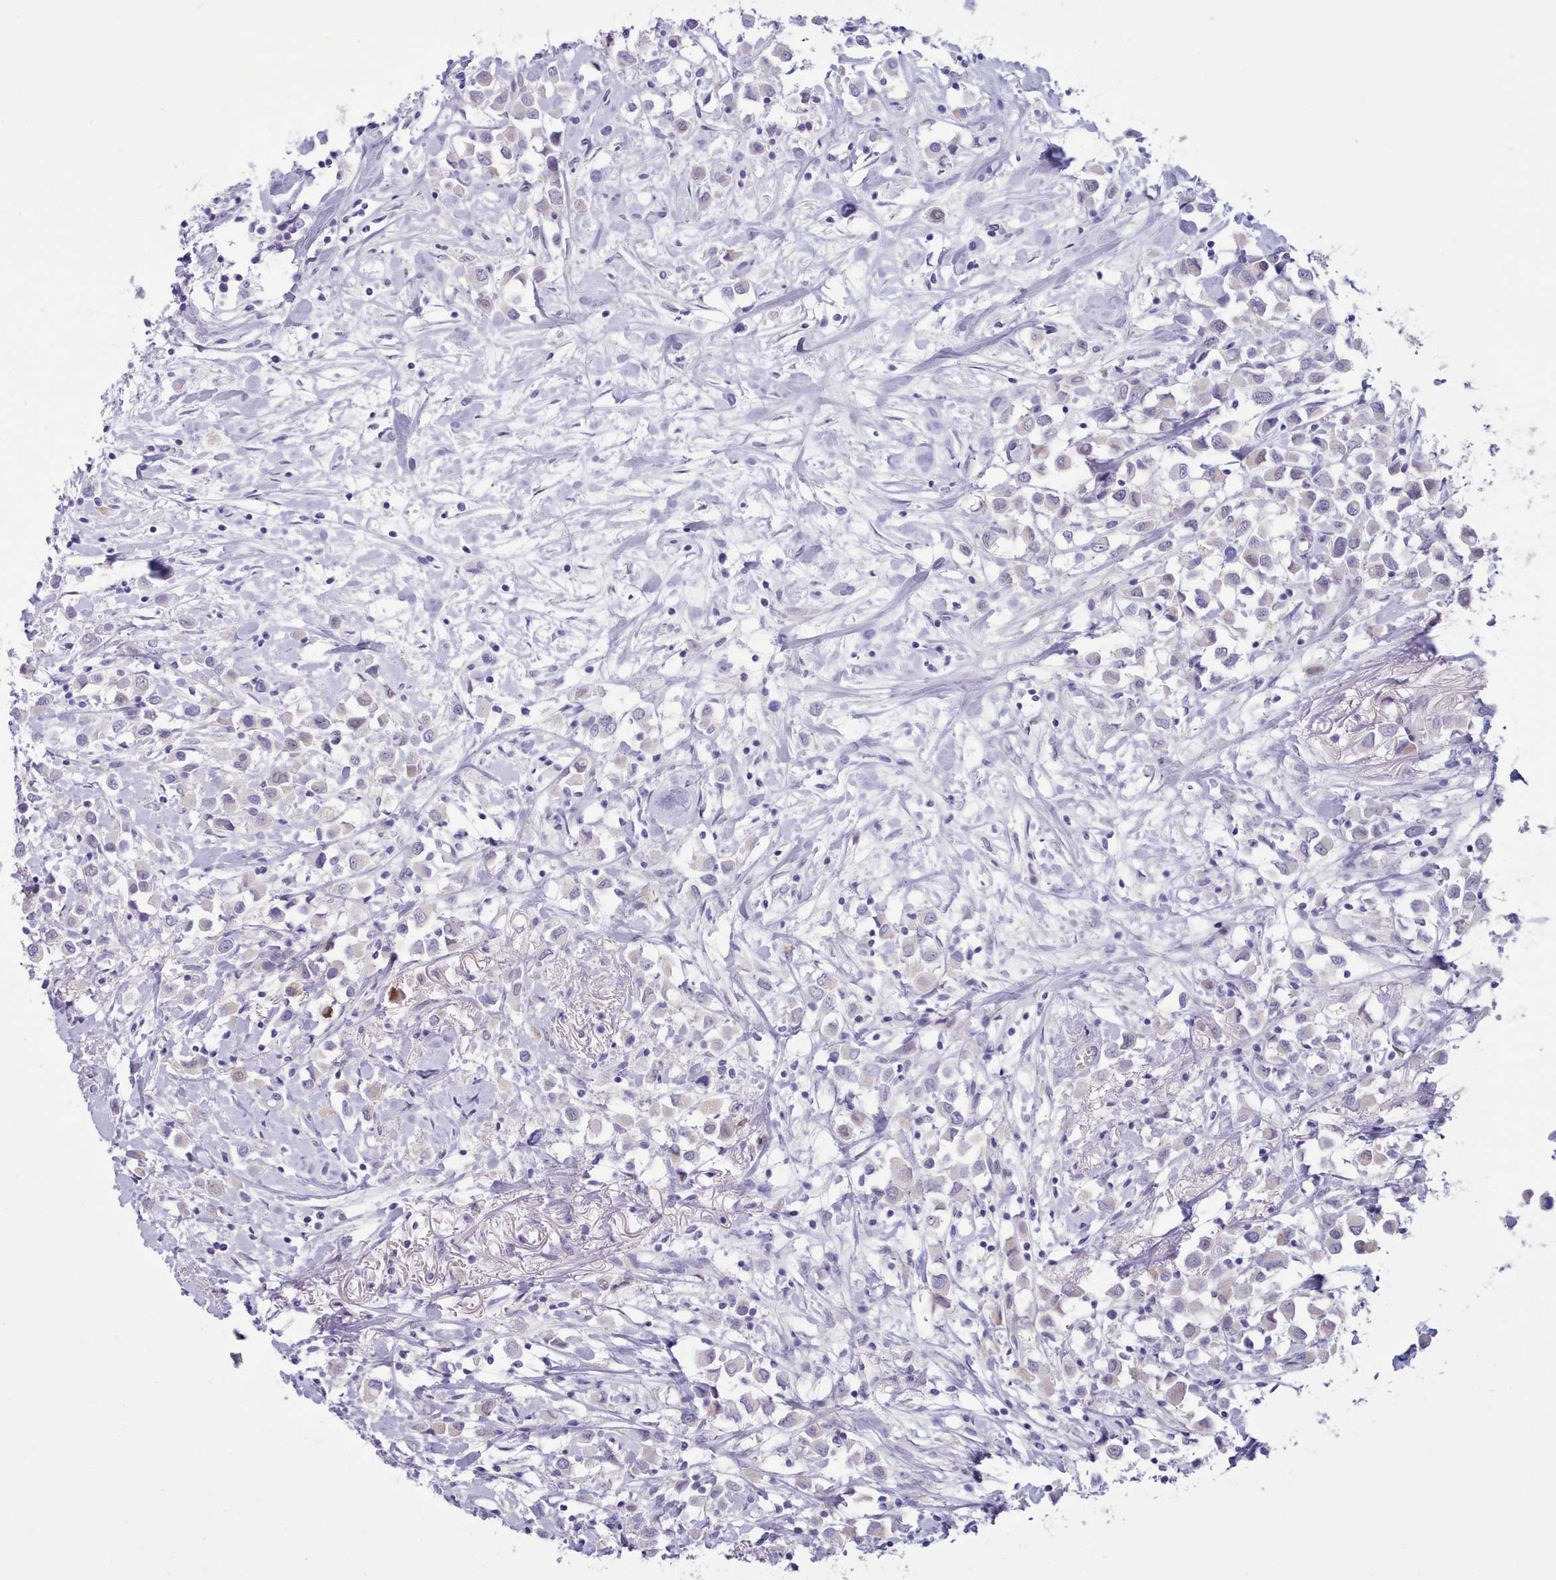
{"staining": {"intensity": "weak", "quantity": "<25%", "location": "cytoplasmic/membranous"}, "tissue": "breast cancer", "cell_type": "Tumor cells", "image_type": "cancer", "snomed": [{"axis": "morphology", "description": "Duct carcinoma"}, {"axis": "topography", "description": "Breast"}], "caption": "Tumor cells are negative for protein expression in human breast infiltrating ductal carcinoma.", "gene": "TMEM253", "patient": {"sex": "female", "age": 61}}